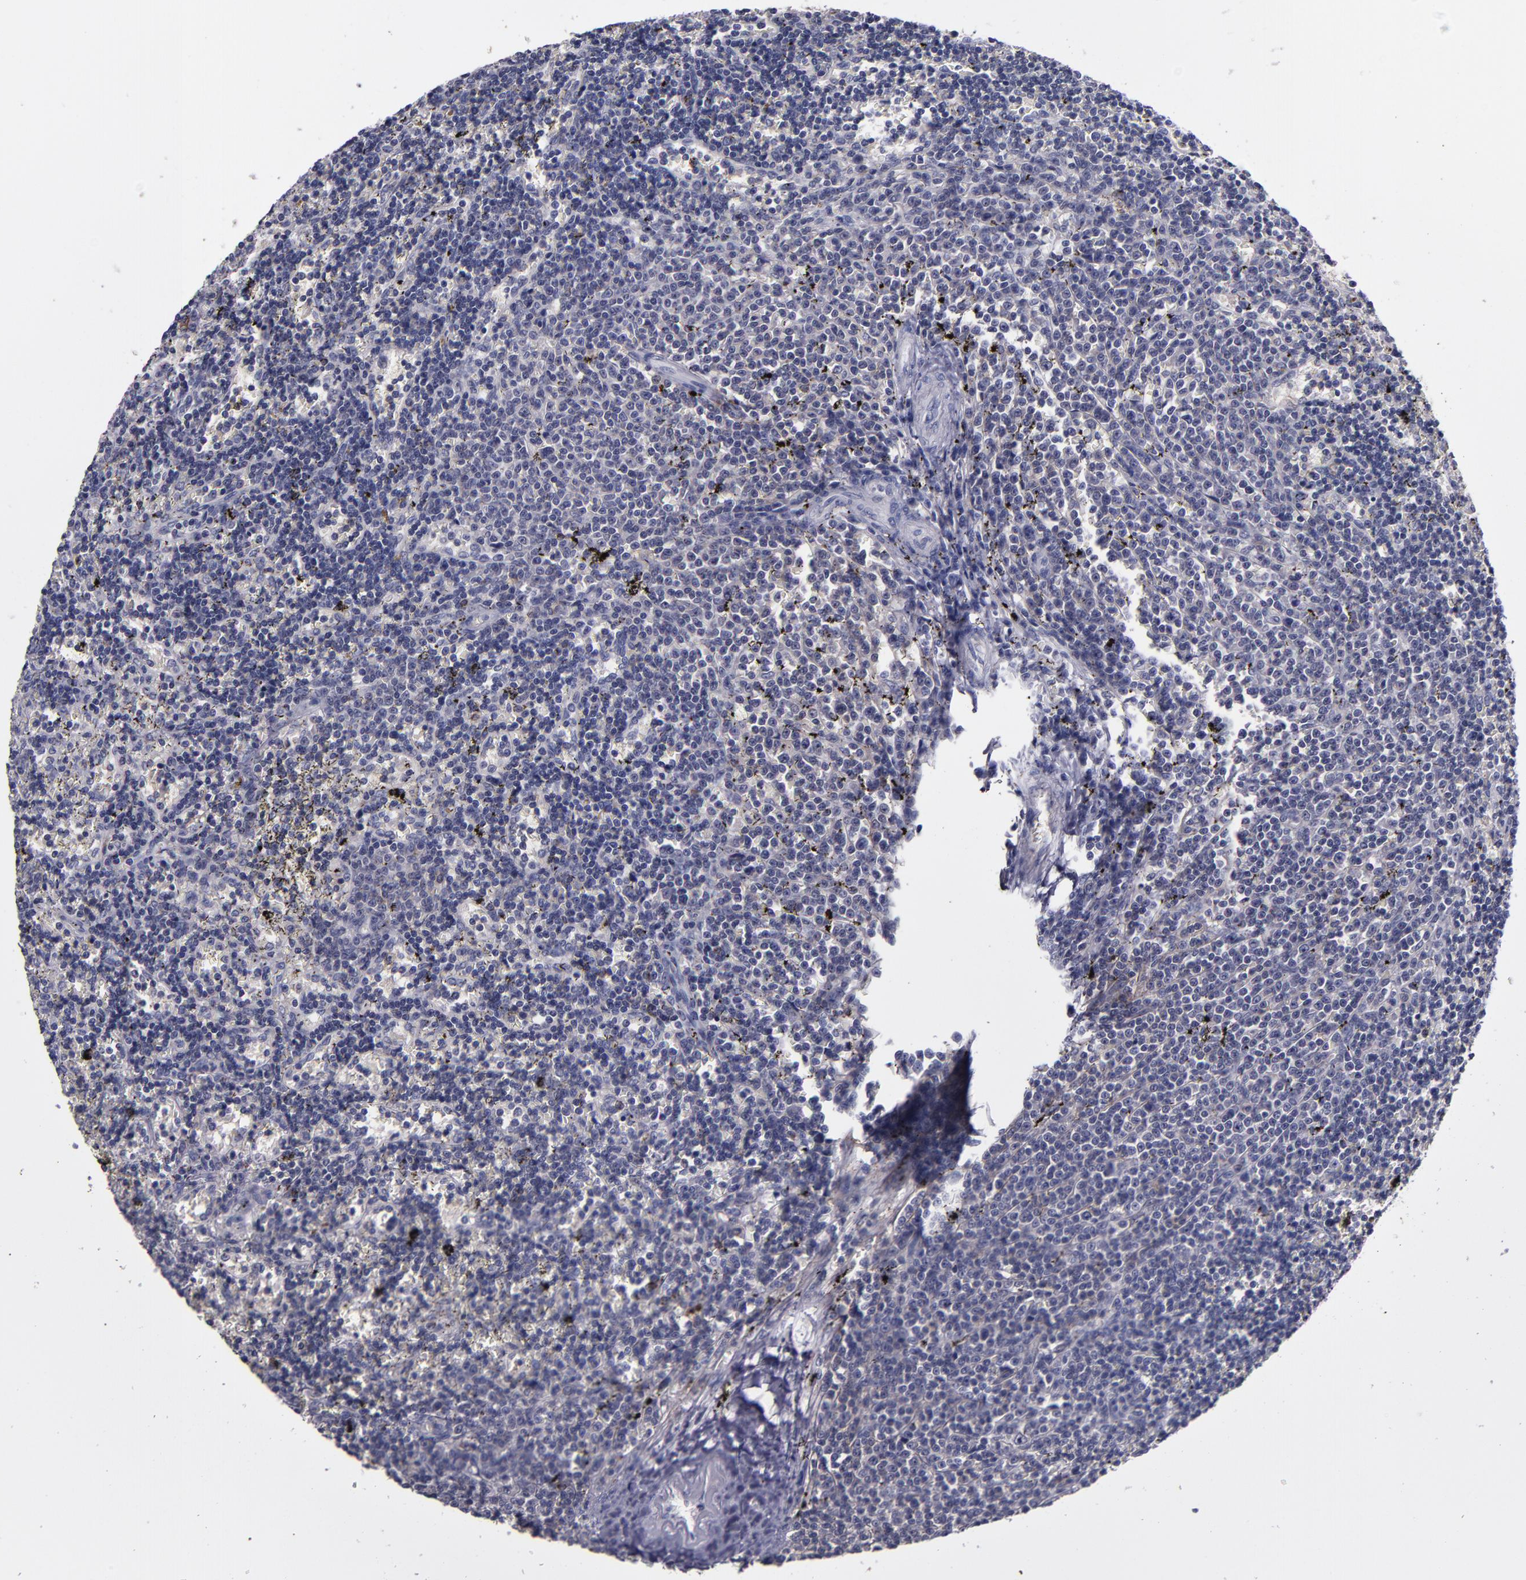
{"staining": {"intensity": "negative", "quantity": "none", "location": "none"}, "tissue": "lymphoma", "cell_type": "Tumor cells", "image_type": "cancer", "snomed": [{"axis": "morphology", "description": "Malignant lymphoma, non-Hodgkin's type, Low grade"}, {"axis": "topography", "description": "Spleen"}], "caption": "An immunohistochemistry (IHC) histopathology image of lymphoma is shown. There is no staining in tumor cells of lymphoma.", "gene": "MFGE8", "patient": {"sex": "male", "age": 60}}